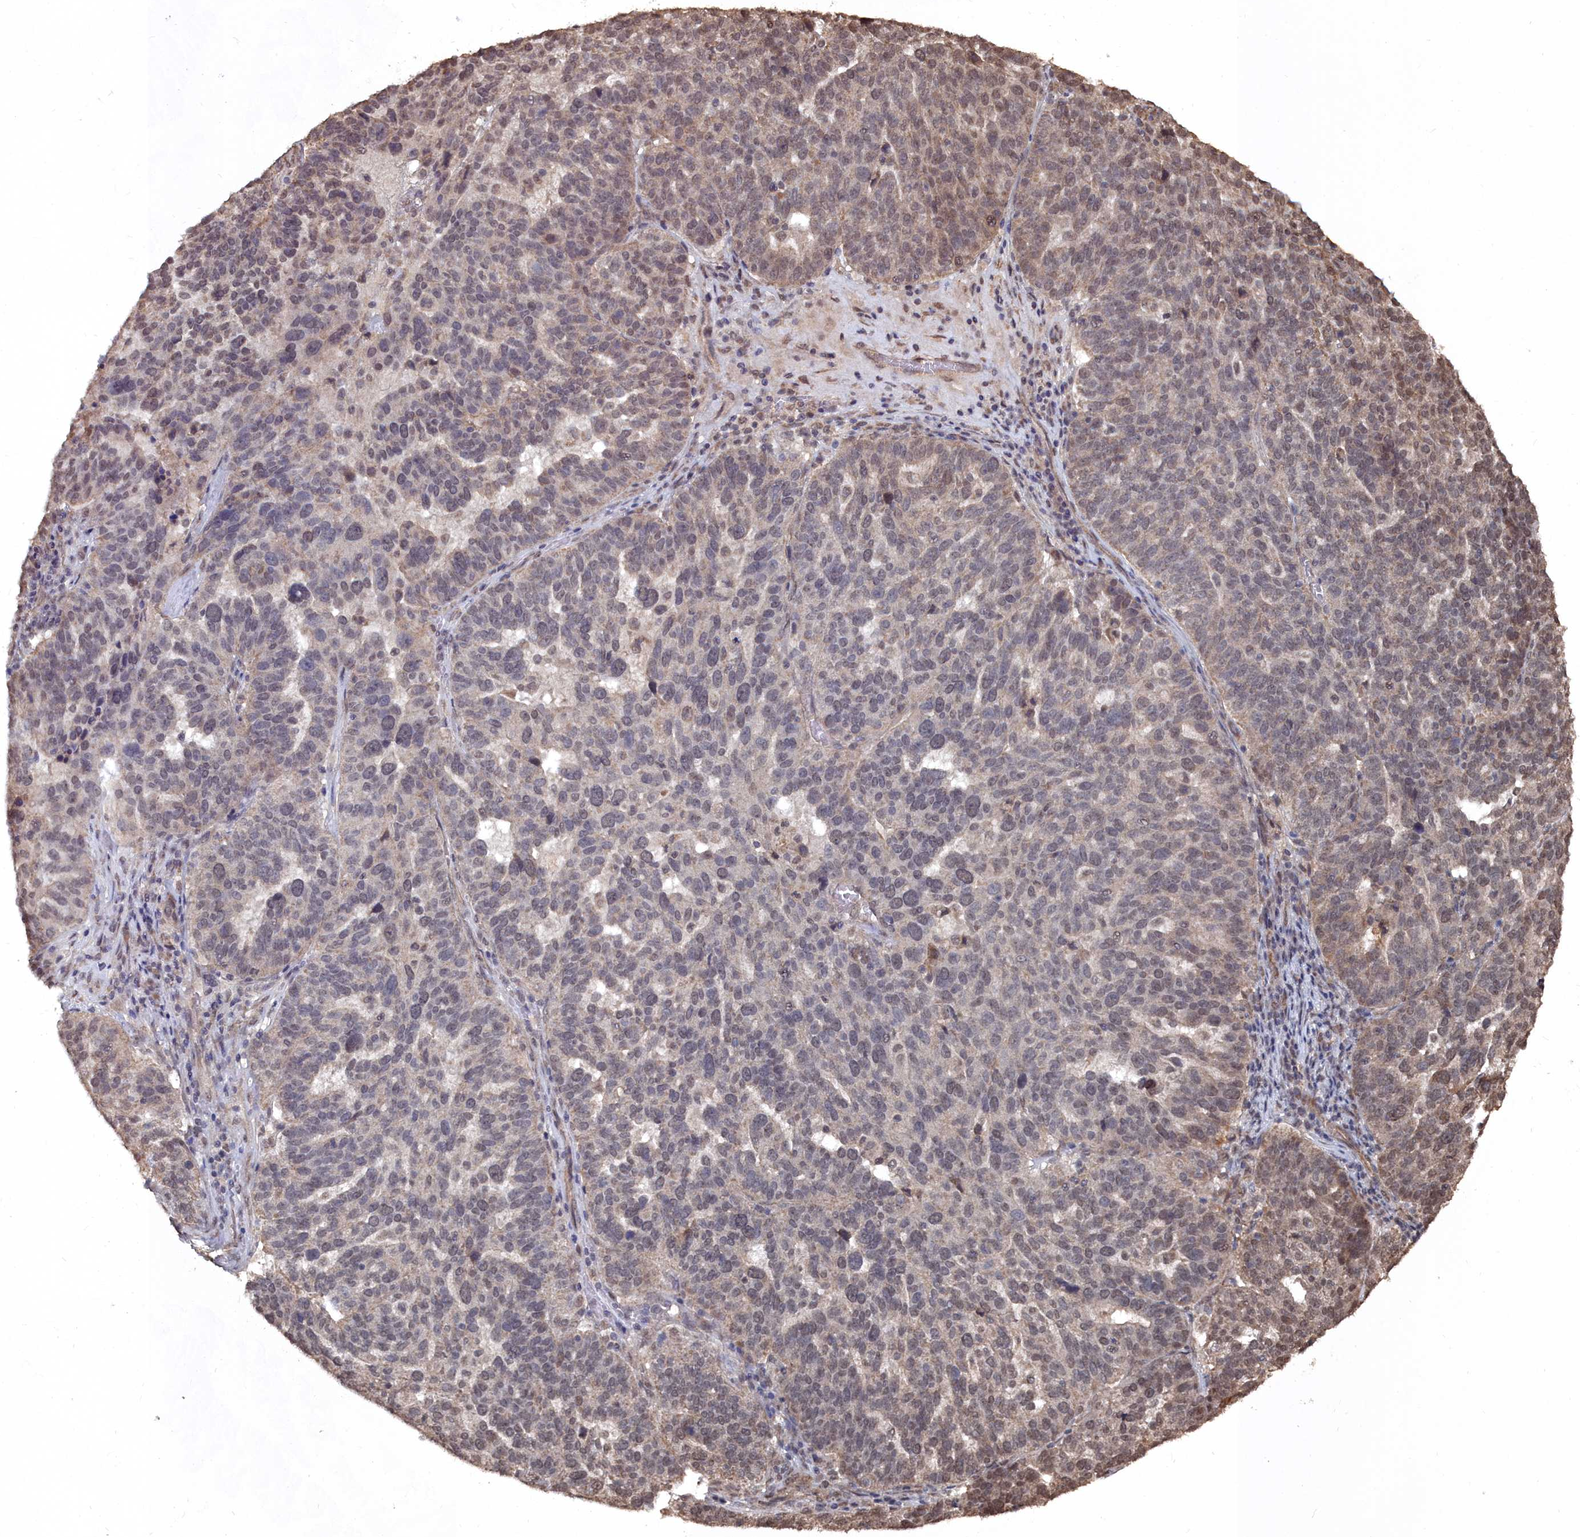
{"staining": {"intensity": "moderate", "quantity": "<25%", "location": "nuclear"}, "tissue": "ovarian cancer", "cell_type": "Tumor cells", "image_type": "cancer", "snomed": [{"axis": "morphology", "description": "Cystadenocarcinoma, serous, NOS"}, {"axis": "topography", "description": "Ovary"}], "caption": "Immunohistochemistry histopathology image of neoplastic tissue: ovarian serous cystadenocarcinoma stained using IHC shows low levels of moderate protein expression localized specifically in the nuclear of tumor cells, appearing as a nuclear brown color.", "gene": "CCNP", "patient": {"sex": "female", "age": 59}}